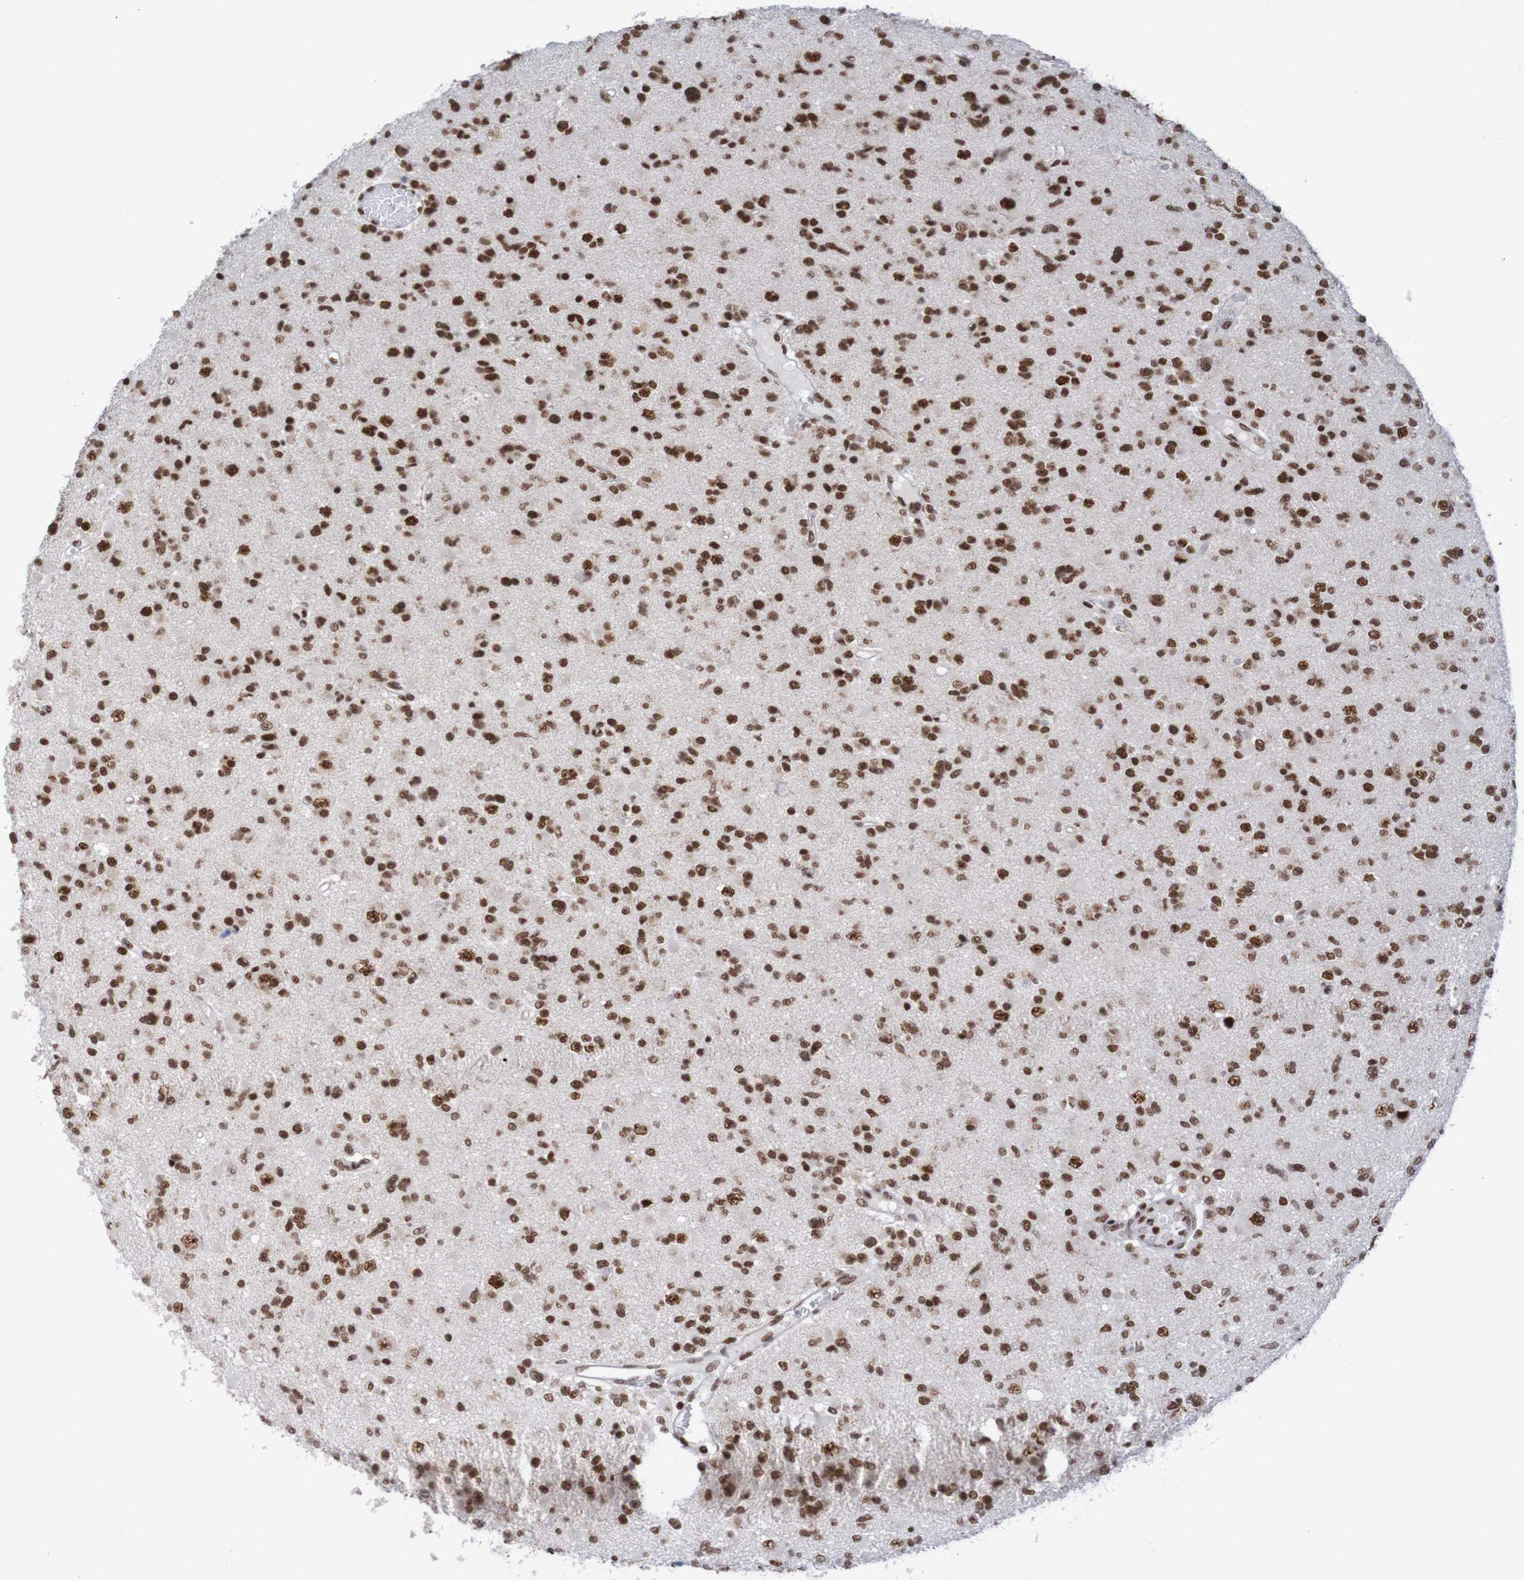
{"staining": {"intensity": "strong", "quantity": ">75%", "location": "nuclear"}, "tissue": "glioma", "cell_type": "Tumor cells", "image_type": "cancer", "snomed": [{"axis": "morphology", "description": "Glioma, malignant, Low grade"}, {"axis": "topography", "description": "Brain"}], "caption": "Strong nuclear positivity for a protein is identified in about >75% of tumor cells of malignant low-grade glioma using immunohistochemistry.", "gene": "THRAP3", "patient": {"sex": "female", "age": 22}}